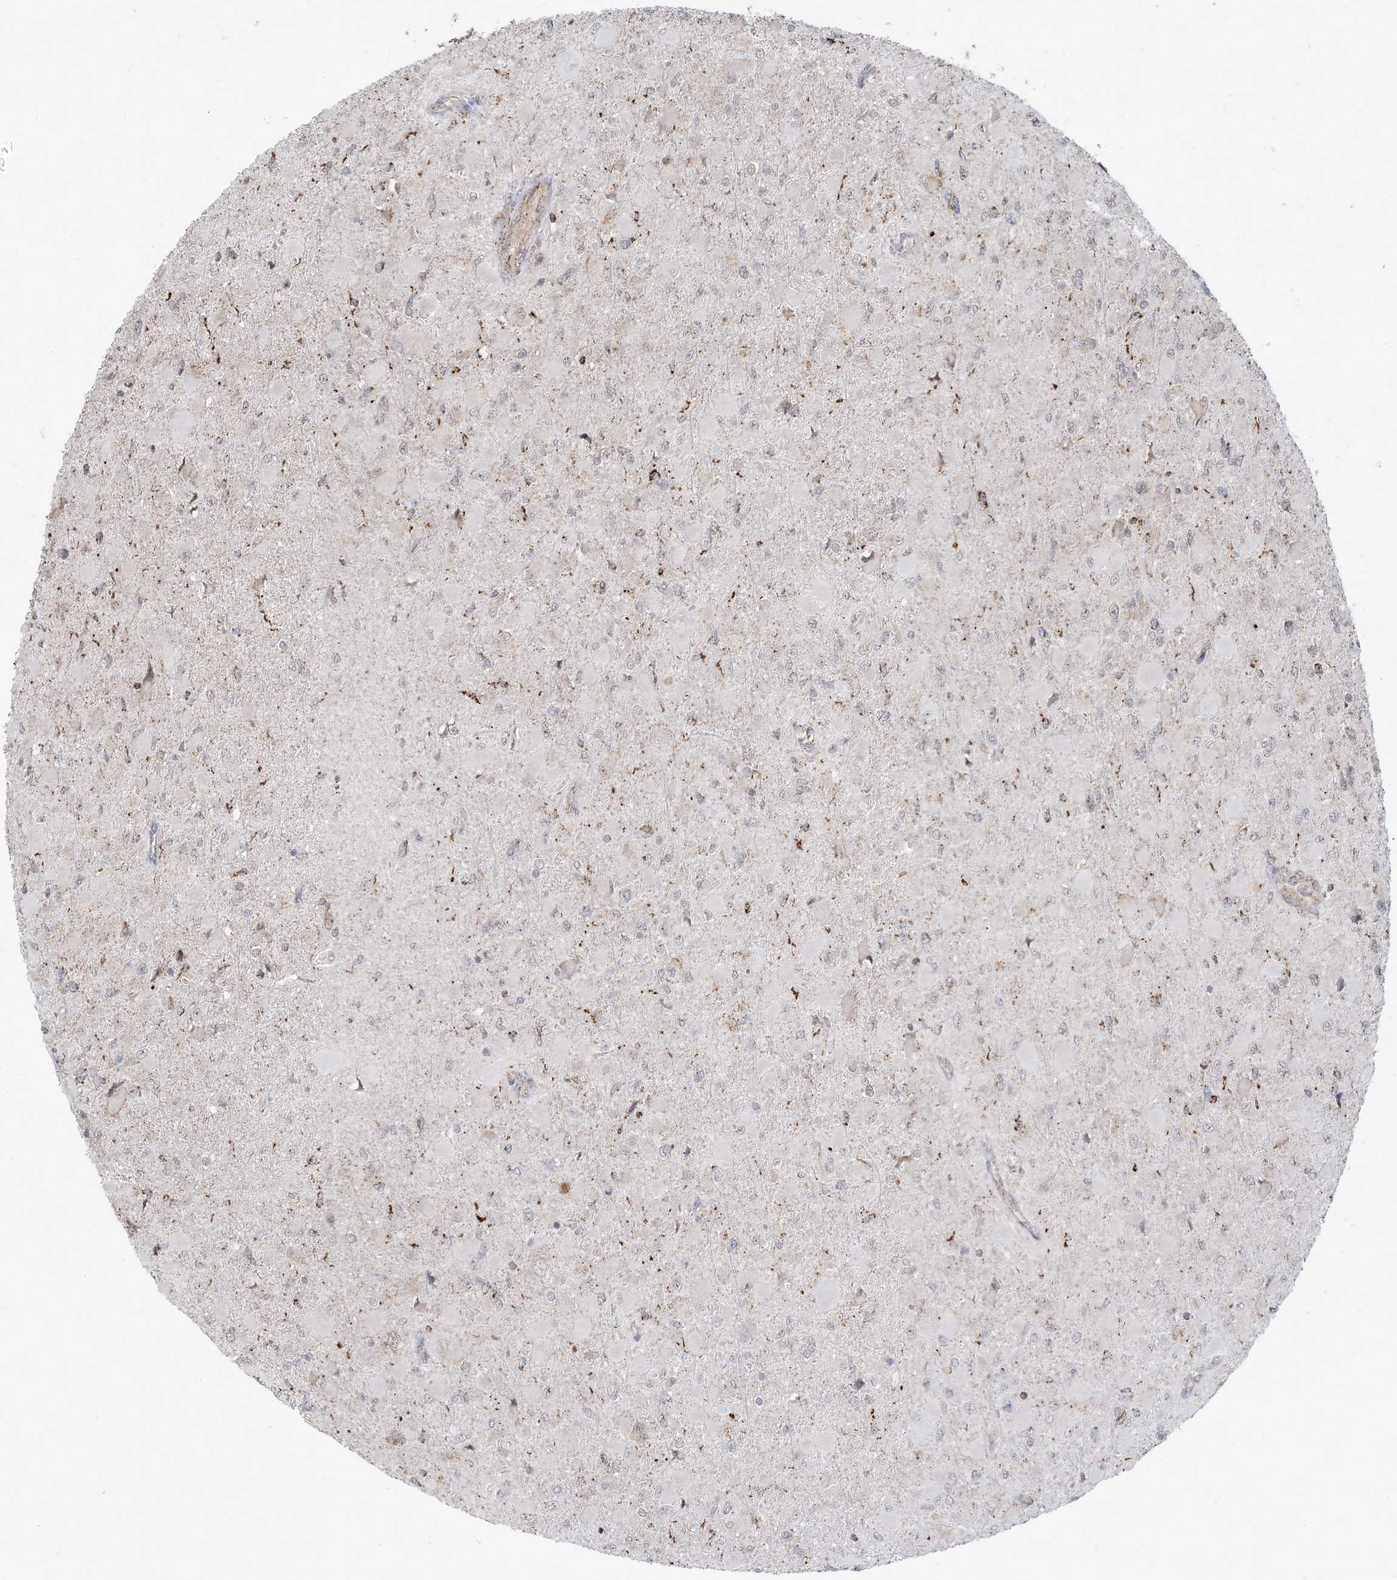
{"staining": {"intensity": "negative", "quantity": "none", "location": "none"}, "tissue": "glioma", "cell_type": "Tumor cells", "image_type": "cancer", "snomed": [{"axis": "morphology", "description": "Glioma, malignant, High grade"}, {"axis": "topography", "description": "Cerebral cortex"}], "caption": "Human malignant glioma (high-grade) stained for a protein using IHC displays no staining in tumor cells.", "gene": "MAPKBP1", "patient": {"sex": "female", "age": 36}}